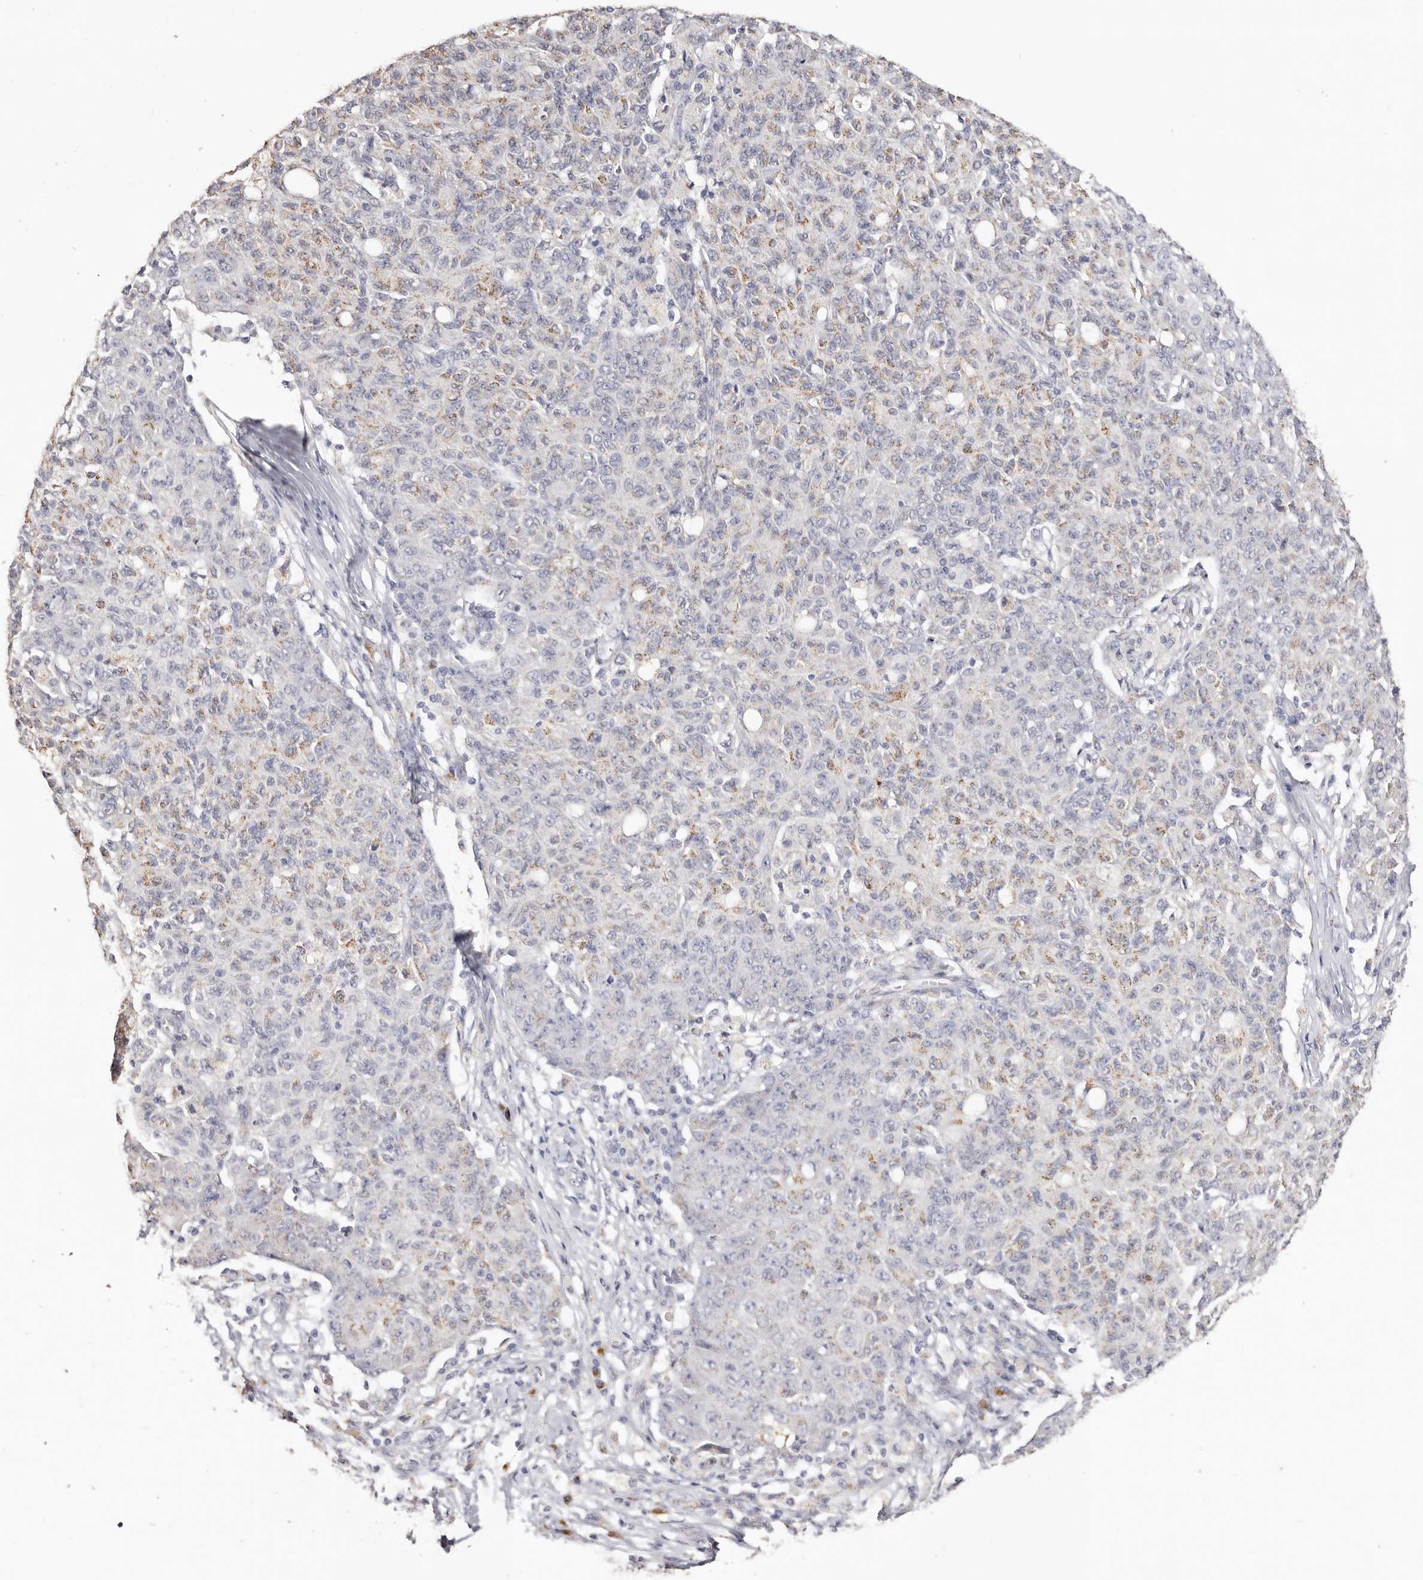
{"staining": {"intensity": "weak", "quantity": "25%-75%", "location": "cytoplasmic/membranous"}, "tissue": "ovarian cancer", "cell_type": "Tumor cells", "image_type": "cancer", "snomed": [{"axis": "morphology", "description": "Carcinoma, endometroid"}, {"axis": "topography", "description": "Ovary"}], "caption": "This image displays immunohistochemistry staining of human ovarian endometroid carcinoma, with low weak cytoplasmic/membranous expression in approximately 25%-75% of tumor cells.", "gene": "LGALS7B", "patient": {"sex": "female", "age": 42}}